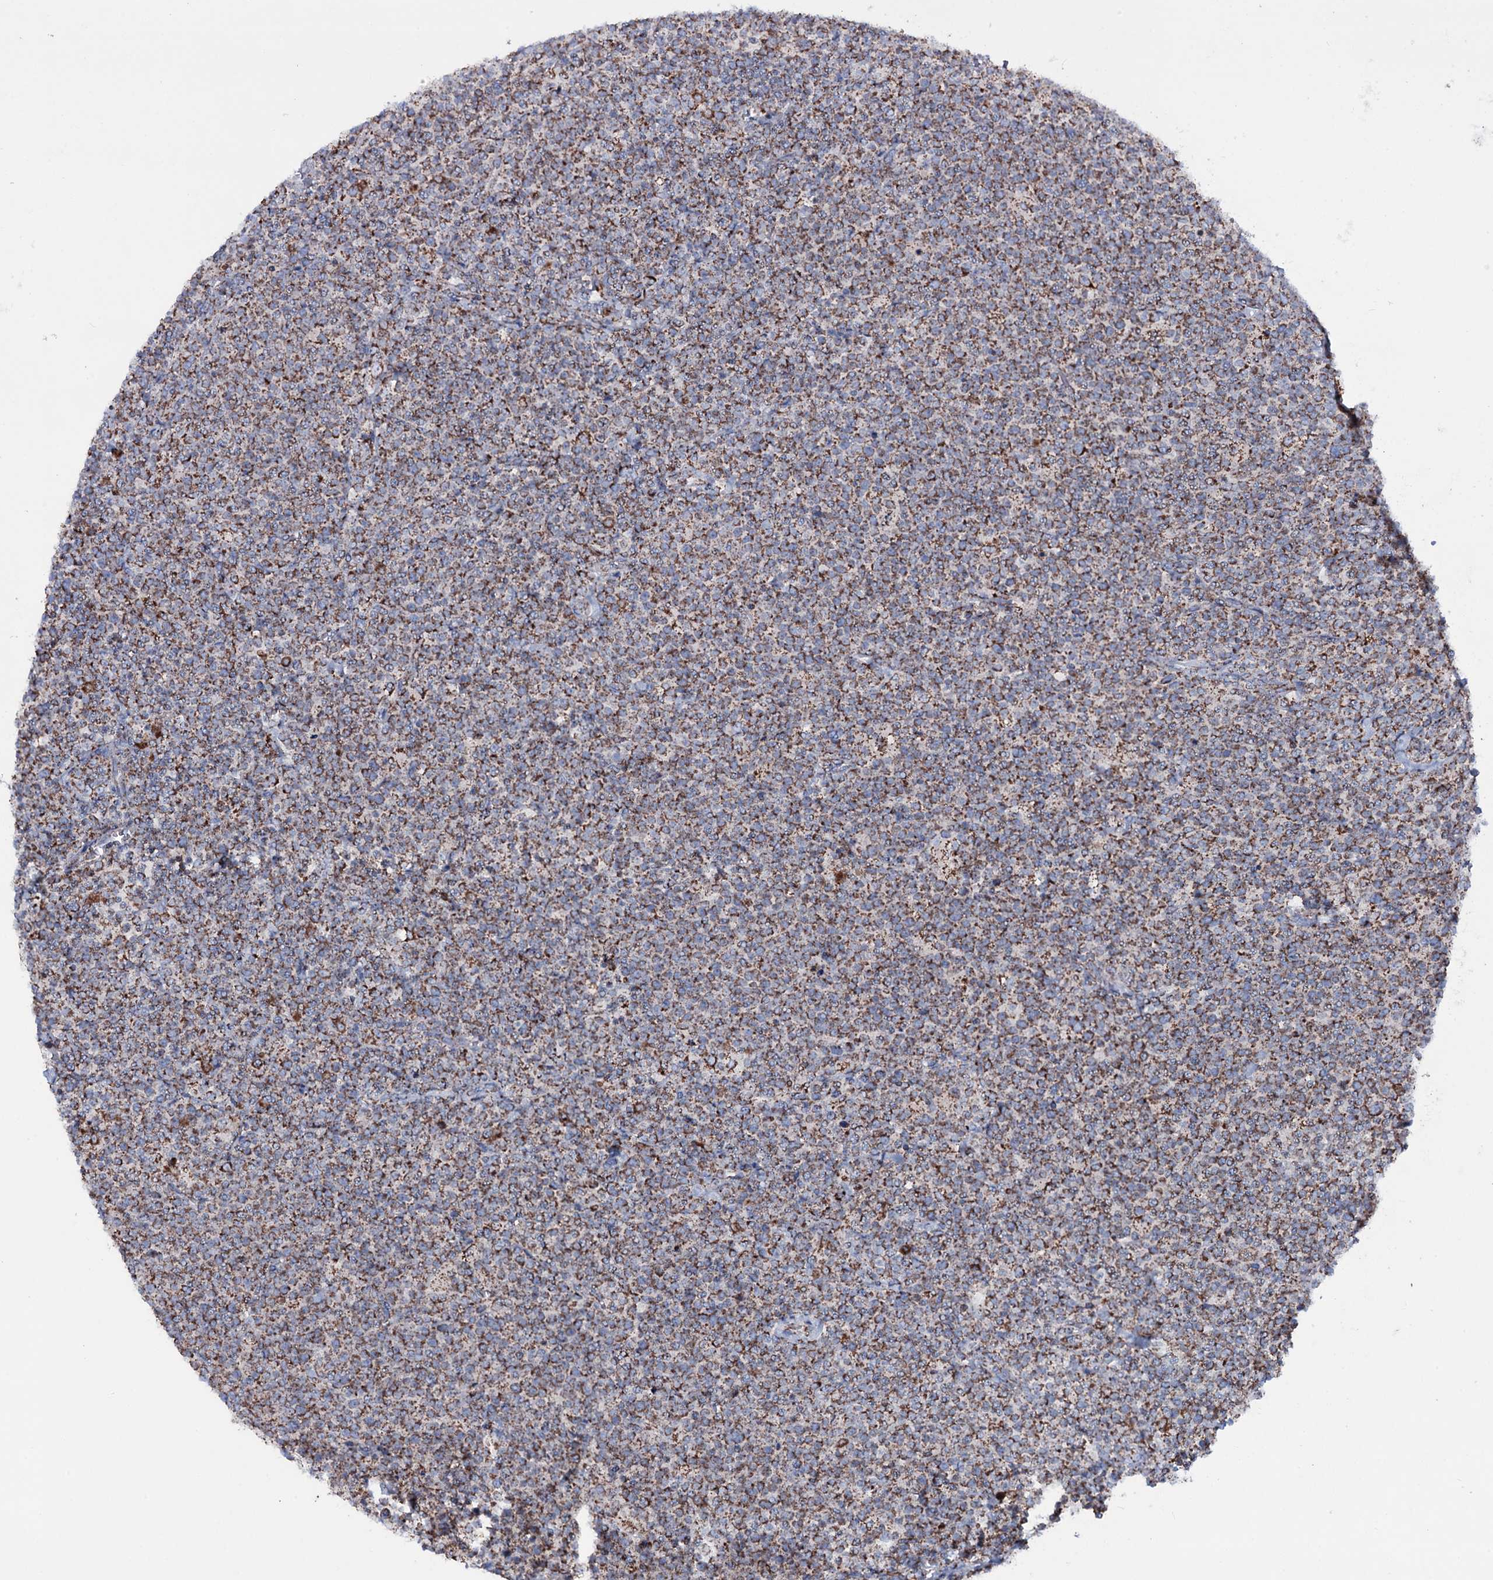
{"staining": {"intensity": "moderate", "quantity": ">75%", "location": "cytoplasmic/membranous"}, "tissue": "lymphoma", "cell_type": "Tumor cells", "image_type": "cancer", "snomed": [{"axis": "morphology", "description": "Malignant lymphoma, non-Hodgkin's type, High grade"}, {"axis": "topography", "description": "Lymph node"}], "caption": "A micrograph showing moderate cytoplasmic/membranous expression in approximately >75% of tumor cells in lymphoma, as visualized by brown immunohistochemical staining.", "gene": "MRPS35", "patient": {"sex": "male", "age": 61}}